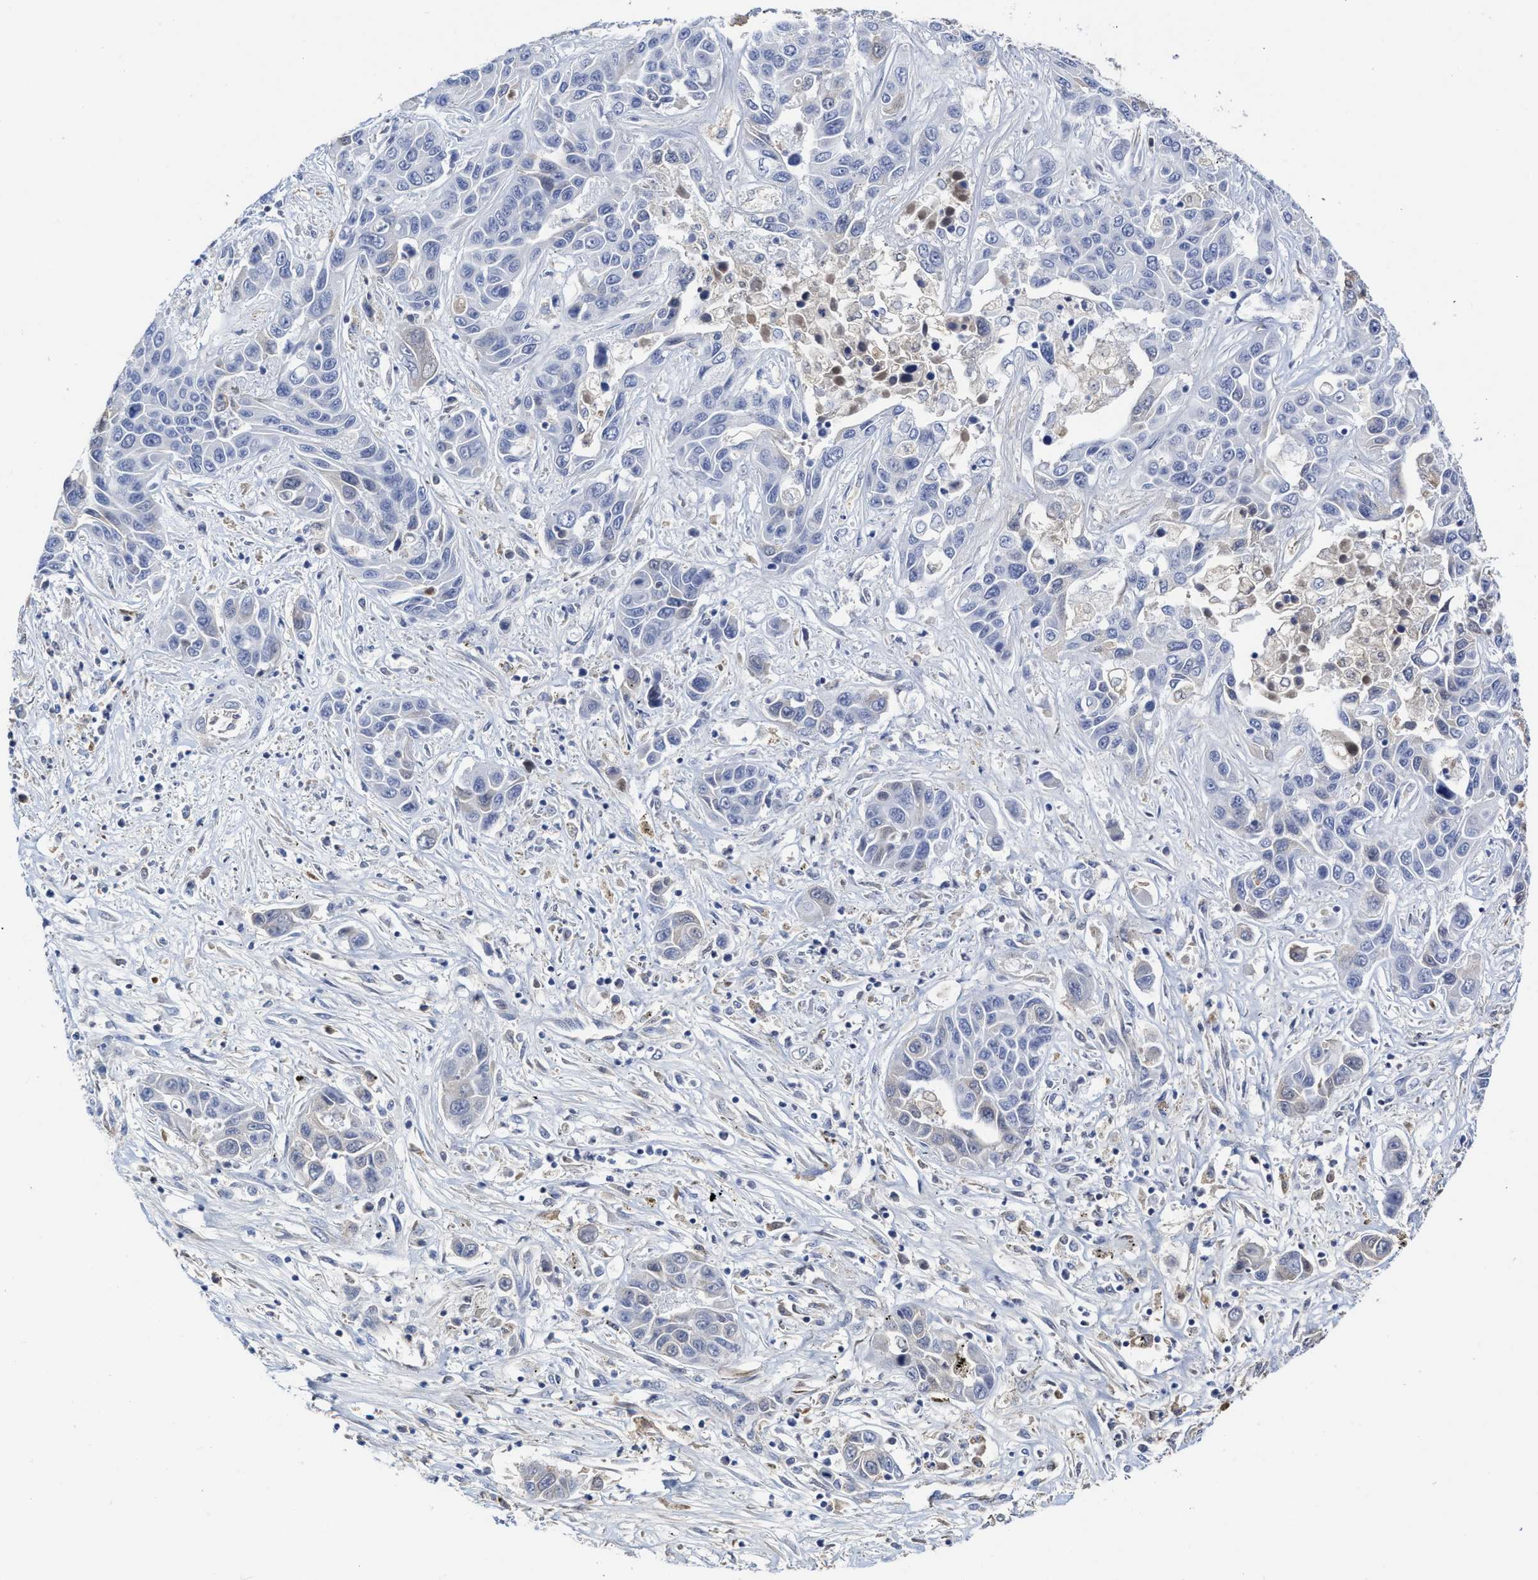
{"staining": {"intensity": "negative", "quantity": "none", "location": "none"}, "tissue": "liver cancer", "cell_type": "Tumor cells", "image_type": "cancer", "snomed": [{"axis": "morphology", "description": "Cholangiocarcinoma"}, {"axis": "topography", "description": "Liver"}], "caption": "The image exhibits no significant expression in tumor cells of cholangiocarcinoma (liver).", "gene": "C2", "patient": {"sex": "female", "age": 52}}